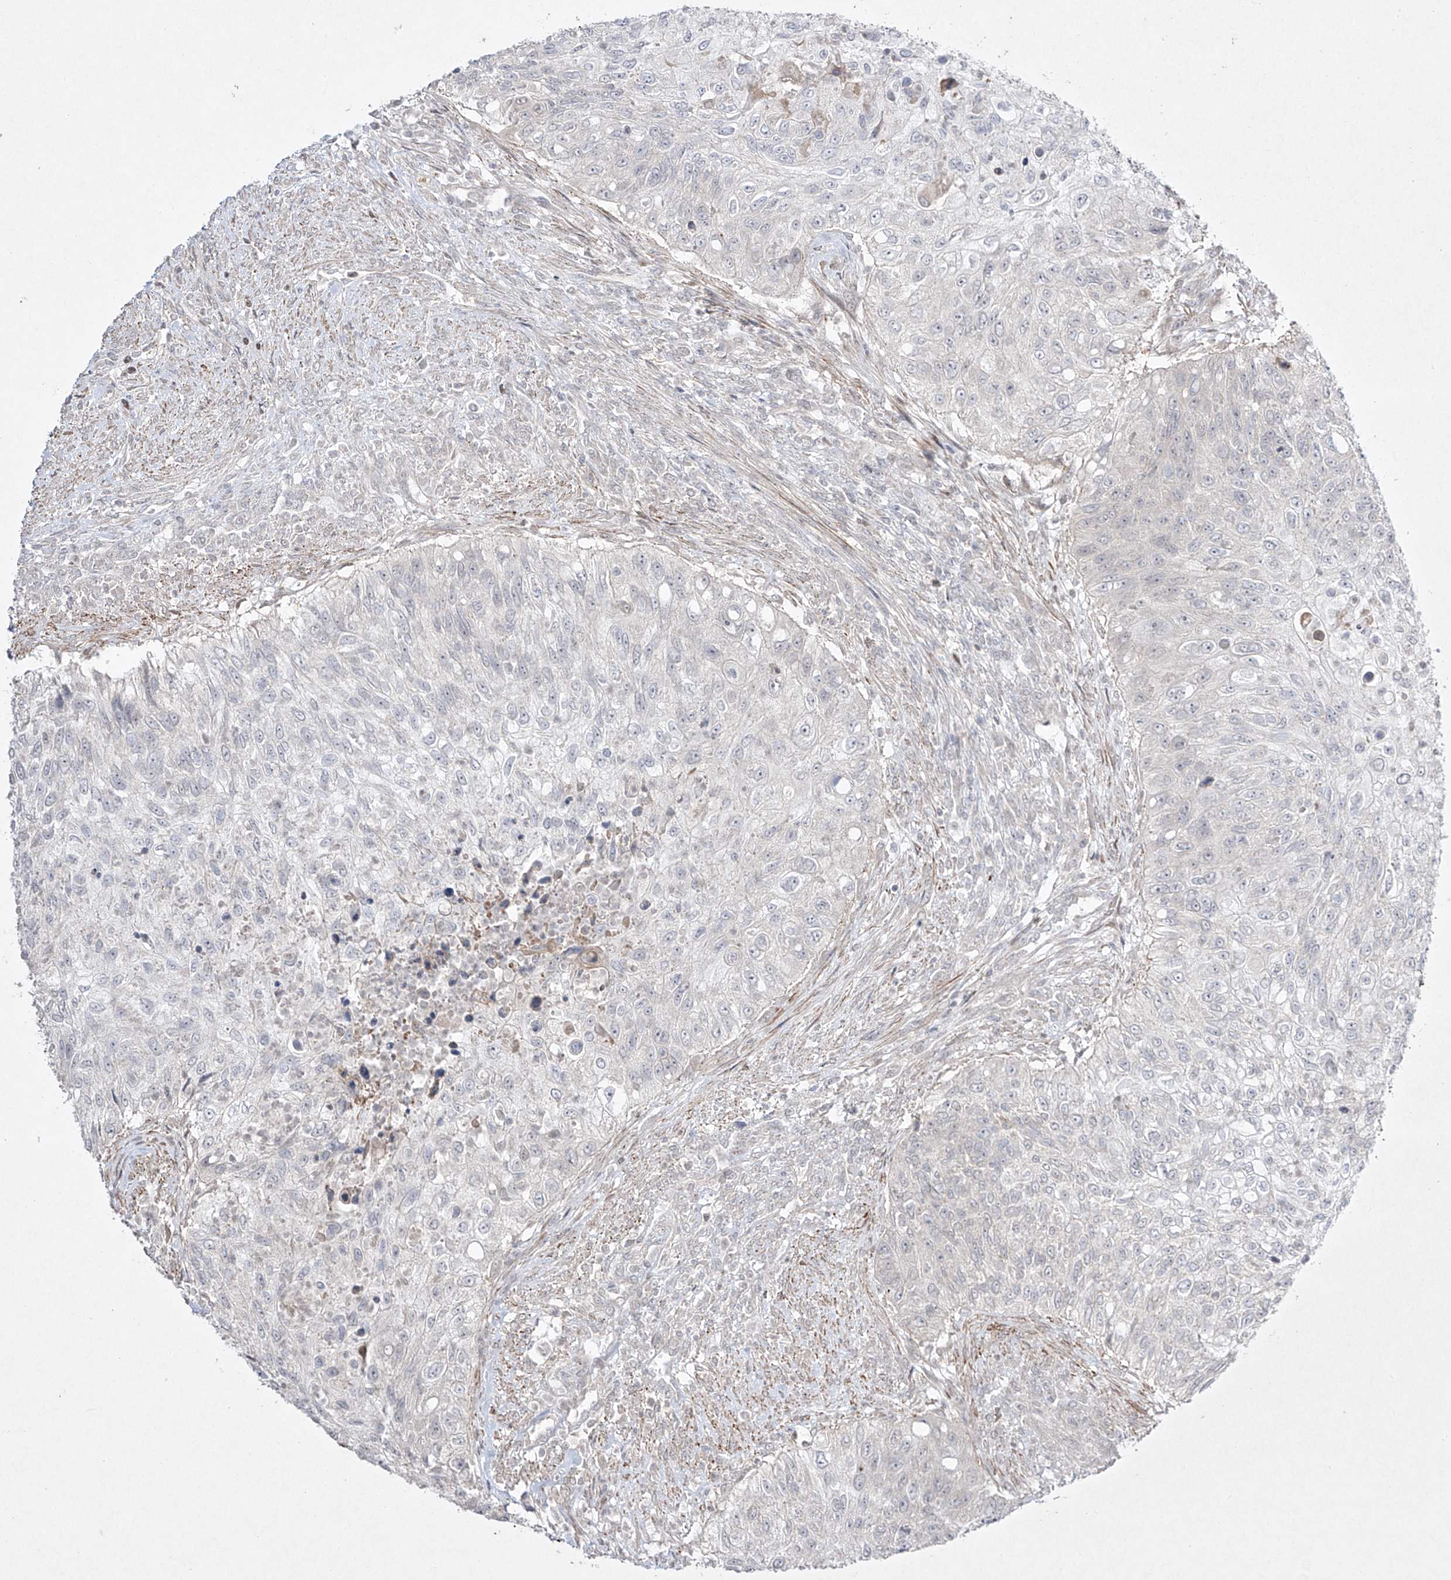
{"staining": {"intensity": "negative", "quantity": "none", "location": "none"}, "tissue": "urothelial cancer", "cell_type": "Tumor cells", "image_type": "cancer", "snomed": [{"axis": "morphology", "description": "Urothelial carcinoma, High grade"}, {"axis": "topography", "description": "Urinary bladder"}], "caption": "Histopathology image shows no significant protein expression in tumor cells of urothelial carcinoma (high-grade).", "gene": "KDM1B", "patient": {"sex": "female", "age": 60}}